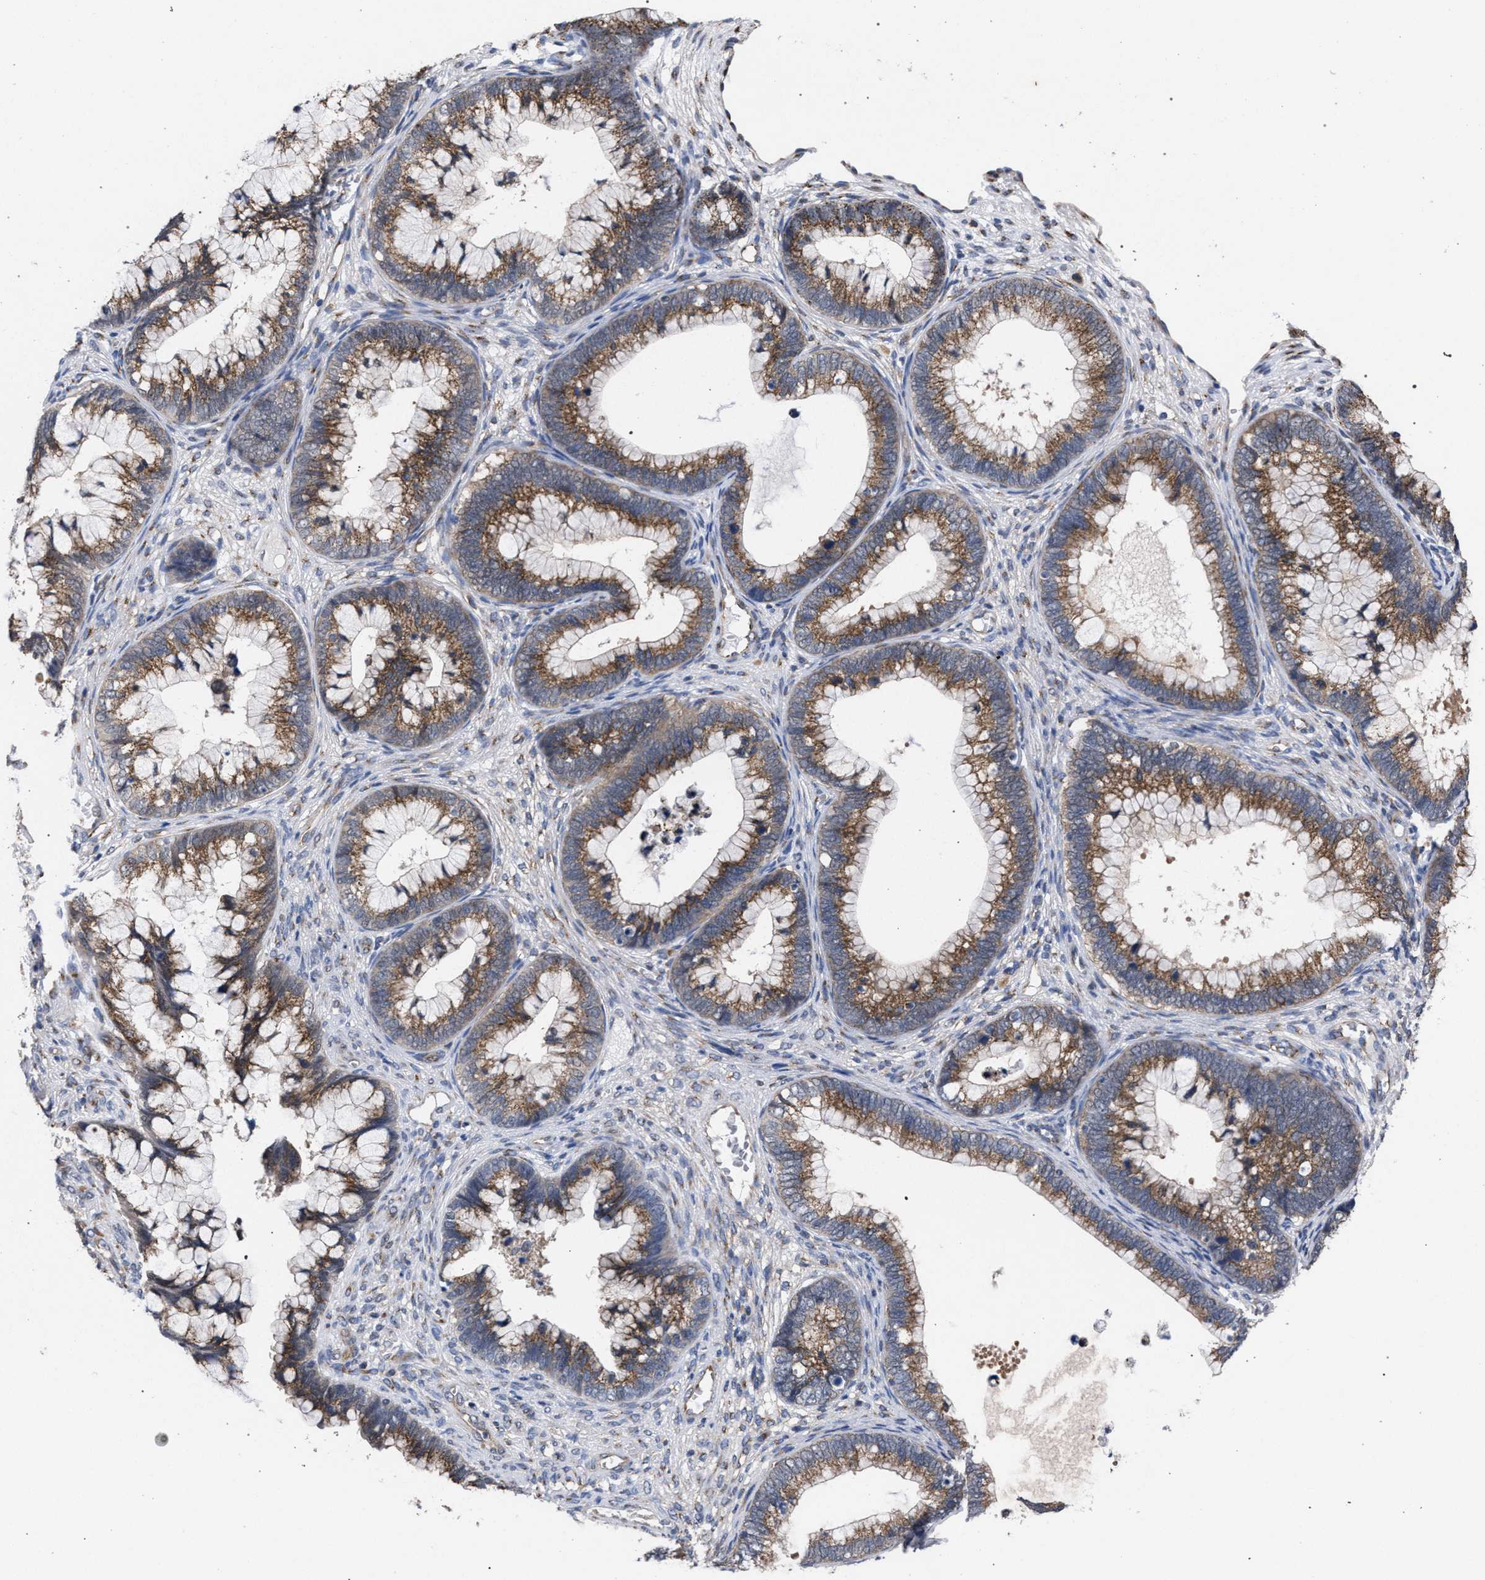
{"staining": {"intensity": "moderate", "quantity": ">75%", "location": "cytoplasmic/membranous"}, "tissue": "cervical cancer", "cell_type": "Tumor cells", "image_type": "cancer", "snomed": [{"axis": "morphology", "description": "Adenocarcinoma, NOS"}, {"axis": "topography", "description": "Cervix"}], "caption": "The immunohistochemical stain highlights moderate cytoplasmic/membranous positivity in tumor cells of adenocarcinoma (cervical) tissue.", "gene": "GOLGA2", "patient": {"sex": "female", "age": 44}}